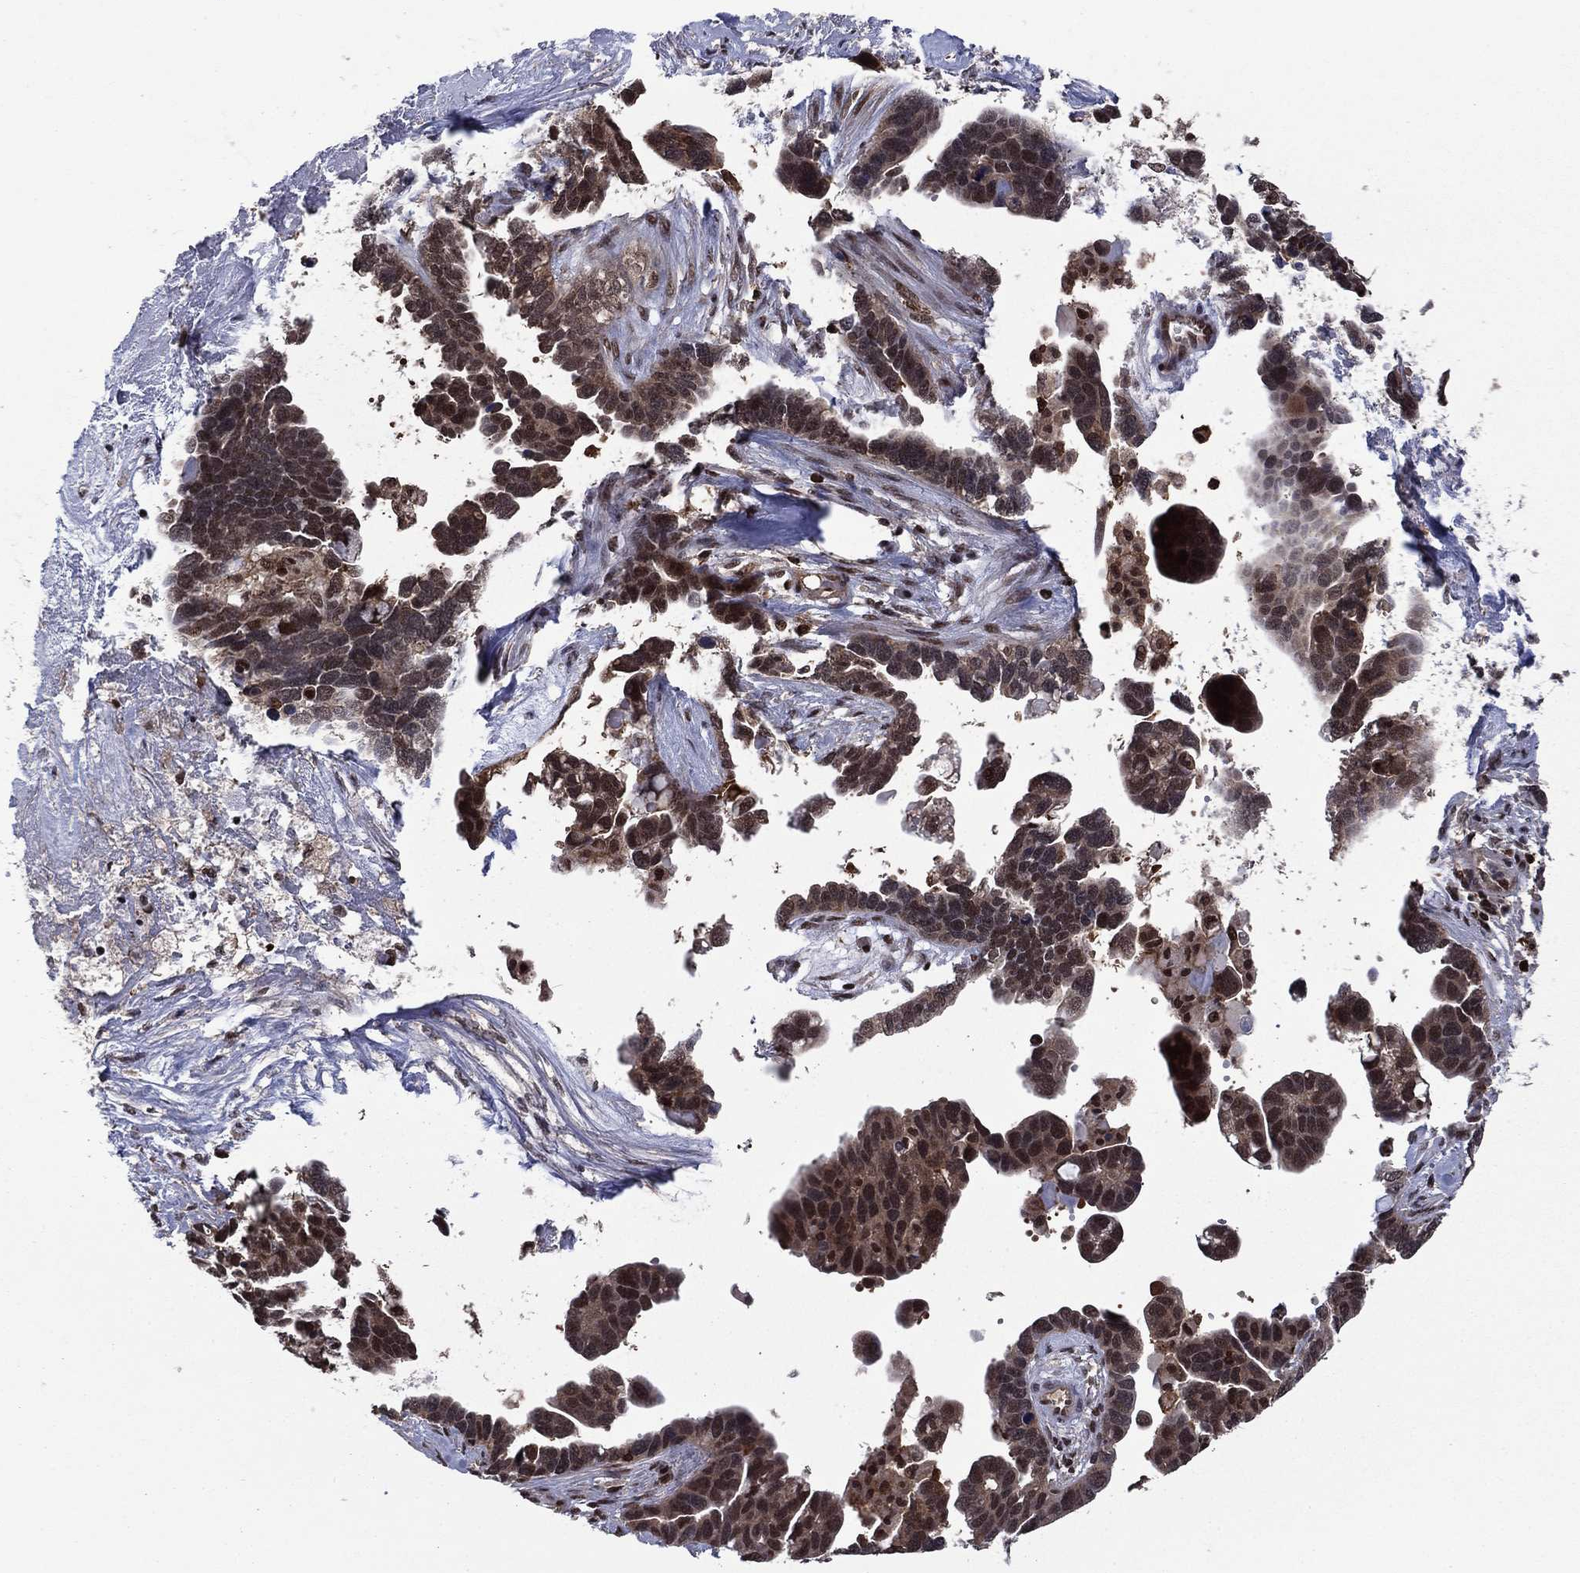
{"staining": {"intensity": "moderate", "quantity": "25%-75%", "location": "nuclear"}, "tissue": "ovarian cancer", "cell_type": "Tumor cells", "image_type": "cancer", "snomed": [{"axis": "morphology", "description": "Cystadenocarcinoma, serous, NOS"}, {"axis": "topography", "description": "Ovary"}], "caption": "IHC (DAB) staining of human serous cystadenocarcinoma (ovarian) shows moderate nuclear protein positivity in approximately 25%-75% of tumor cells.", "gene": "PSMD2", "patient": {"sex": "female", "age": 54}}